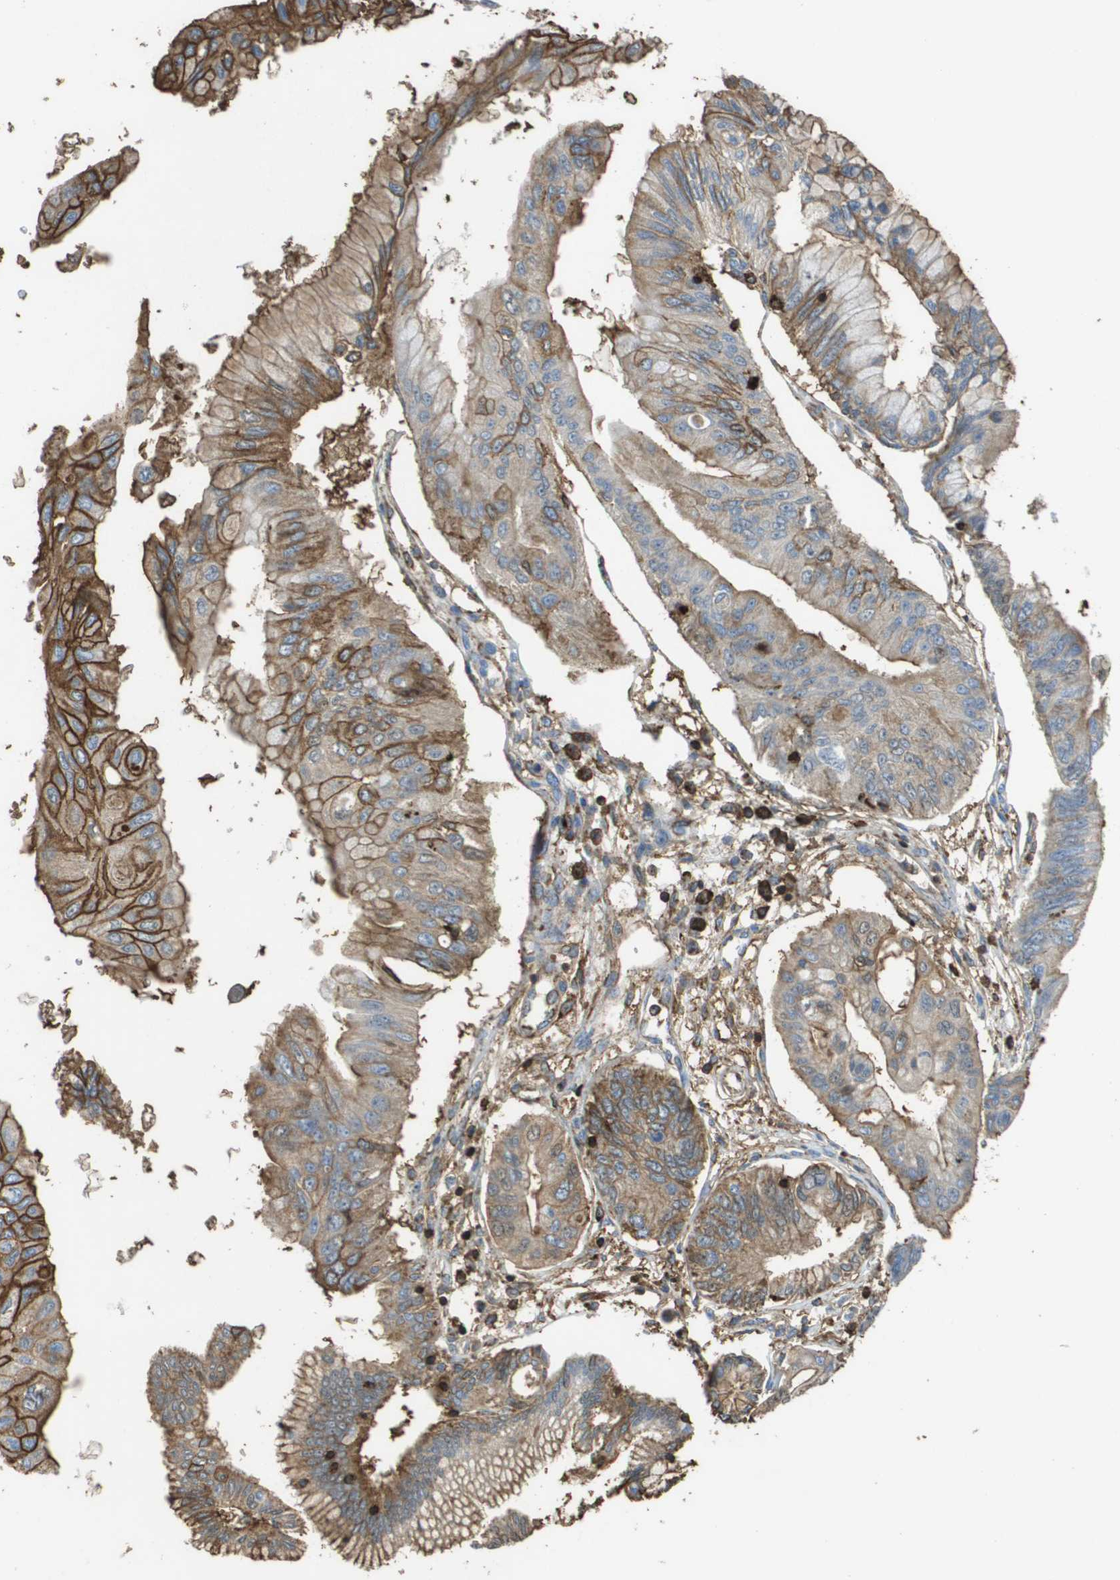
{"staining": {"intensity": "moderate", "quantity": ">75%", "location": "cytoplasmic/membranous"}, "tissue": "pancreatic cancer", "cell_type": "Tumor cells", "image_type": "cancer", "snomed": [{"axis": "morphology", "description": "Adenocarcinoma, NOS"}, {"axis": "topography", "description": "Pancreas"}], "caption": "IHC of pancreatic cancer displays medium levels of moderate cytoplasmic/membranous staining in approximately >75% of tumor cells.", "gene": "PASK", "patient": {"sex": "female", "age": 77}}